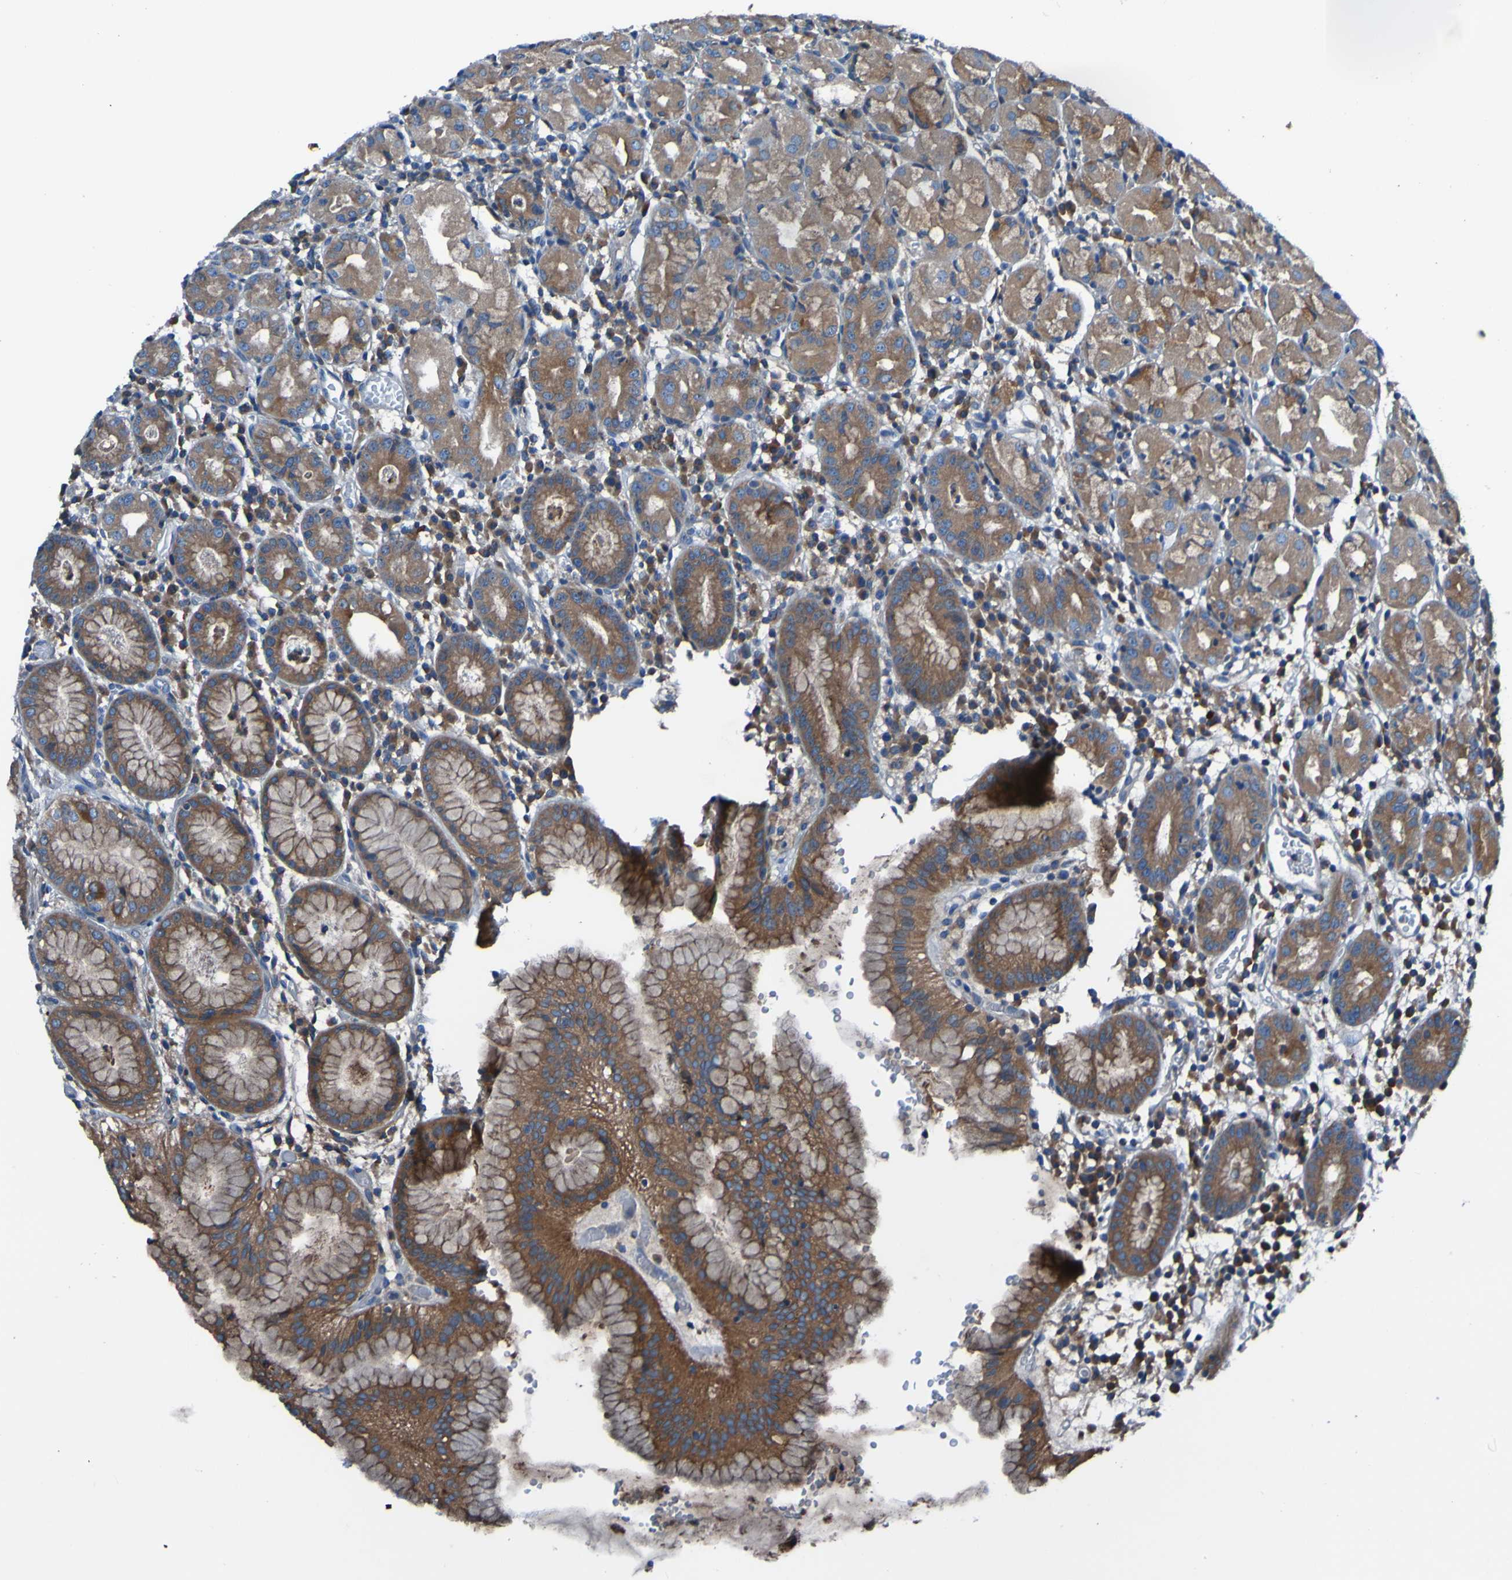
{"staining": {"intensity": "moderate", "quantity": ">75%", "location": "cytoplasmic/membranous"}, "tissue": "stomach", "cell_type": "Glandular cells", "image_type": "normal", "snomed": [{"axis": "morphology", "description": "Normal tissue, NOS"}, {"axis": "topography", "description": "Stomach"}, {"axis": "topography", "description": "Stomach, lower"}], "caption": "A photomicrograph showing moderate cytoplasmic/membranous staining in about >75% of glandular cells in normal stomach, as visualized by brown immunohistochemical staining.", "gene": "RAB5B", "patient": {"sex": "female", "age": 75}}